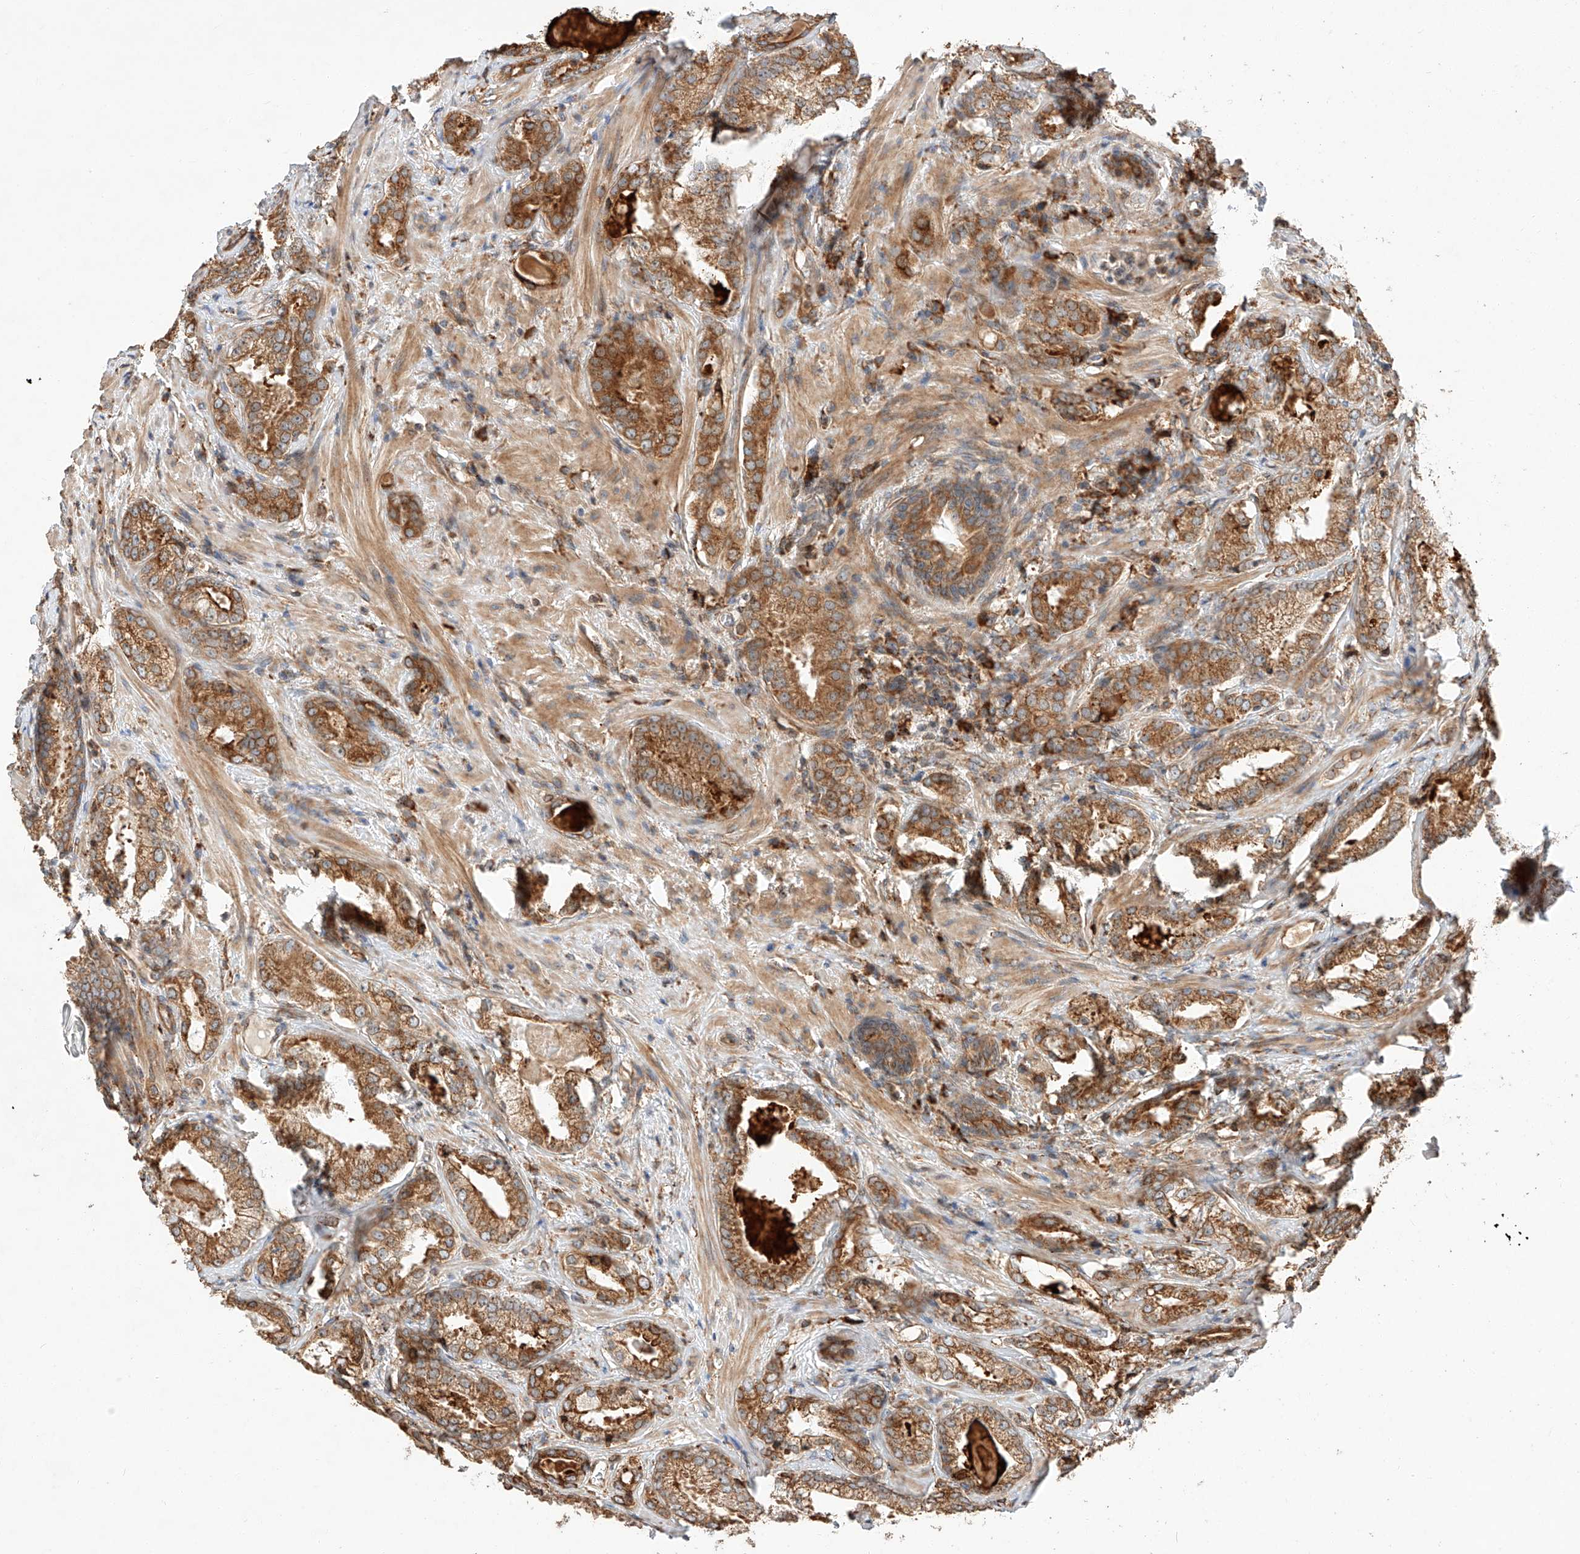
{"staining": {"intensity": "moderate", "quantity": ">75%", "location": "cytoplasmic/membranous"}, "tissue": "prostate cancer", "cell_type": "Tumor cells", "image_type": "cancer", "snomed": [{"axis": "morphology", "description": "Normal morphology"}, {"axis": "morphology", "description": "Adenocarcinoma, Low grade"}, {"axis": "topography", "description": "Prostate"}], "caption": "Adenocarcinoma (low-grade) (prostate) stained for a protein exhibits moderate cytoplasmic/membranous positivity in tumor cells.", "gene": "ZNF84", "patient": {"sex": "male", "age": 72}}